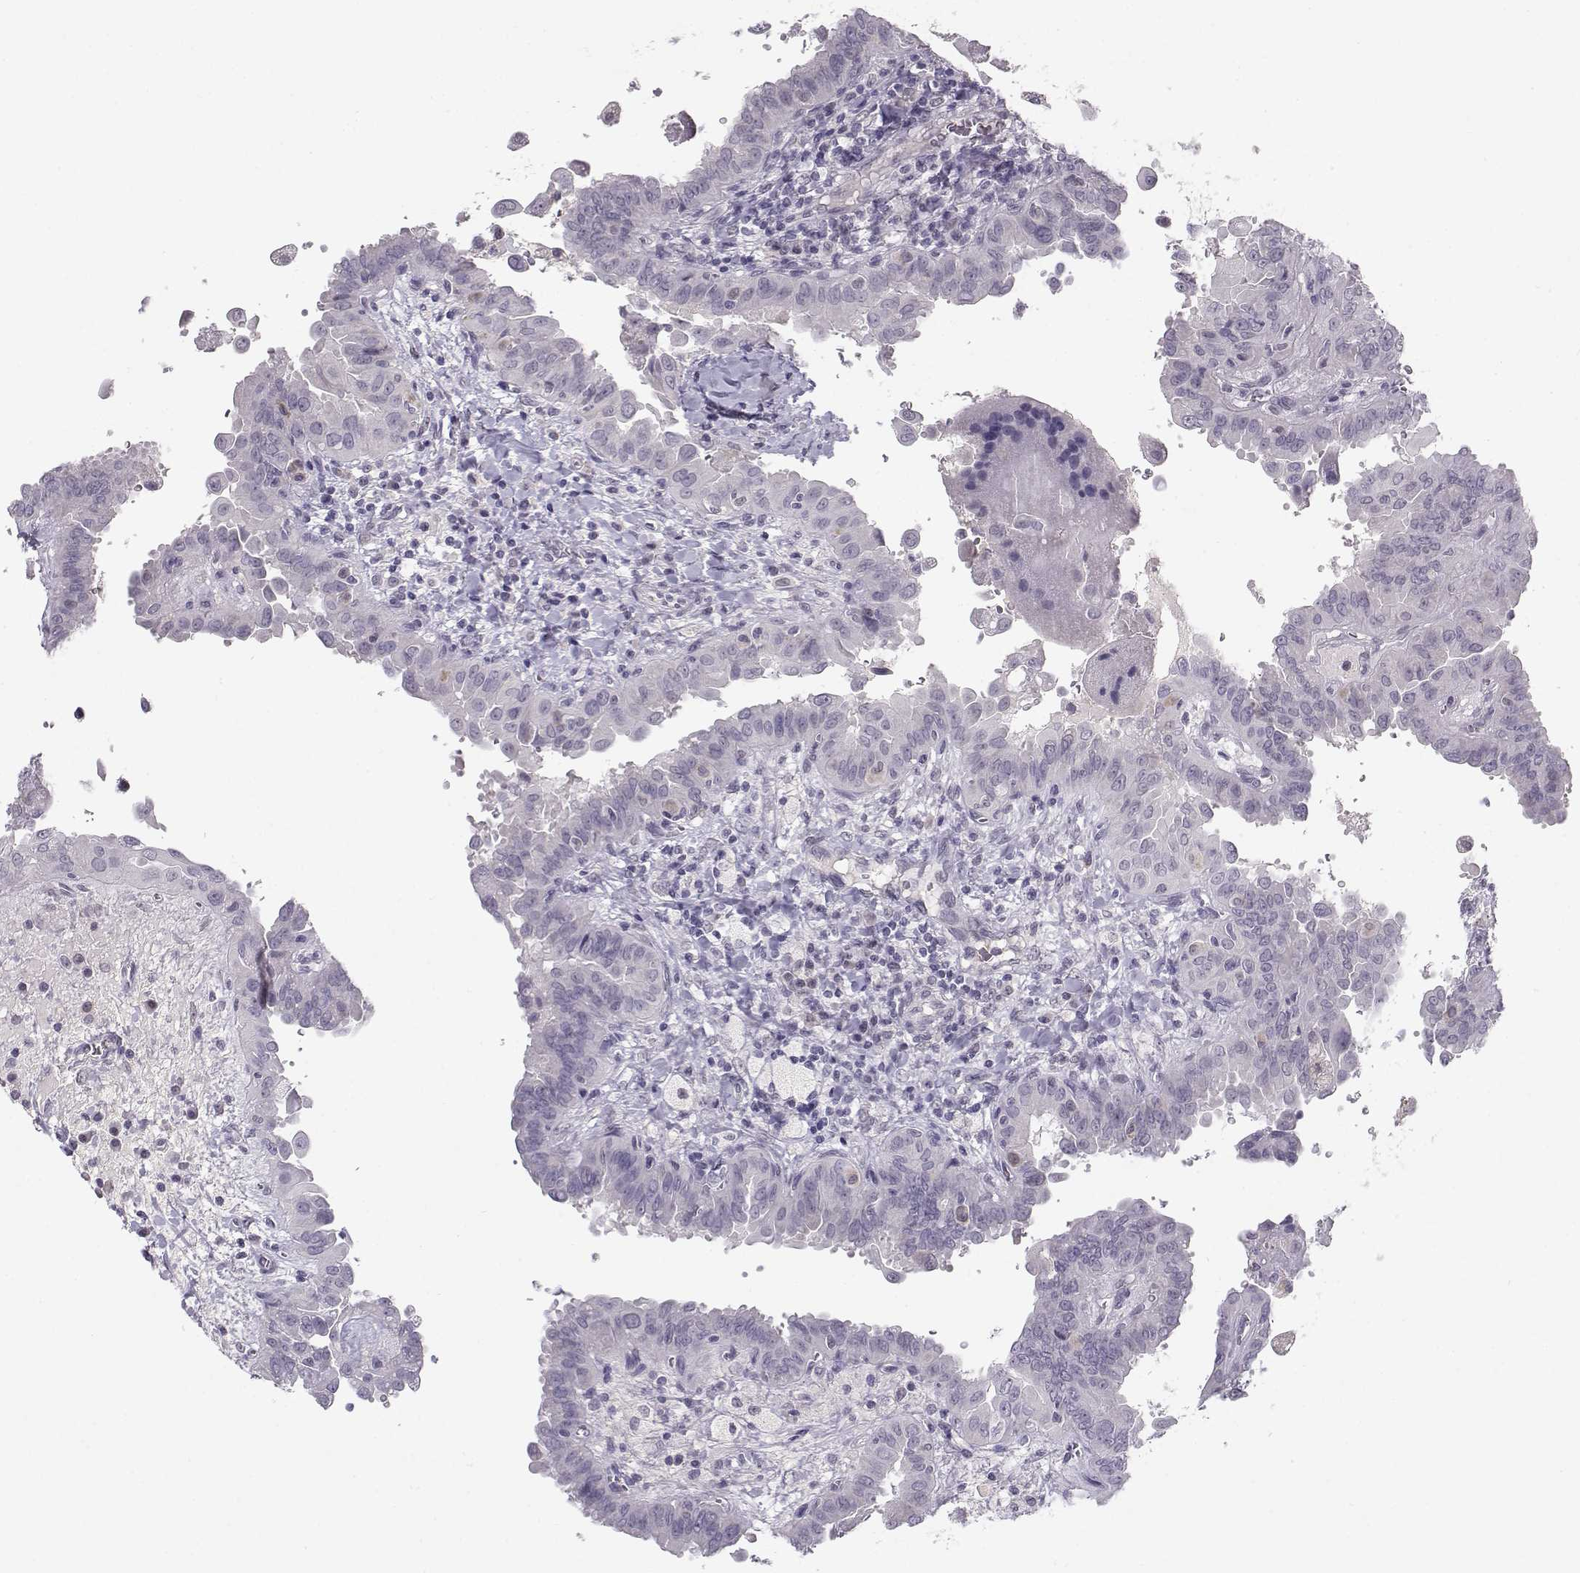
{"staining": {"intensity": "negative", "quantity": "none", "location": "none"}, "tissue": "thyroid cancer", "cell_type": "Tumor cells", "image_type": "cancer", "snomed": [{"axis": "morphology", "description": "Papillary adenocarcinoma, NOS"}, {"axis": "topography", "description": "Thyroid gland"}], "caption": "Tumor cells show no significant protein staining in thyroid cancer.", "gene": "C16orf86", "patient": {"sex": "female", "age": 37}}